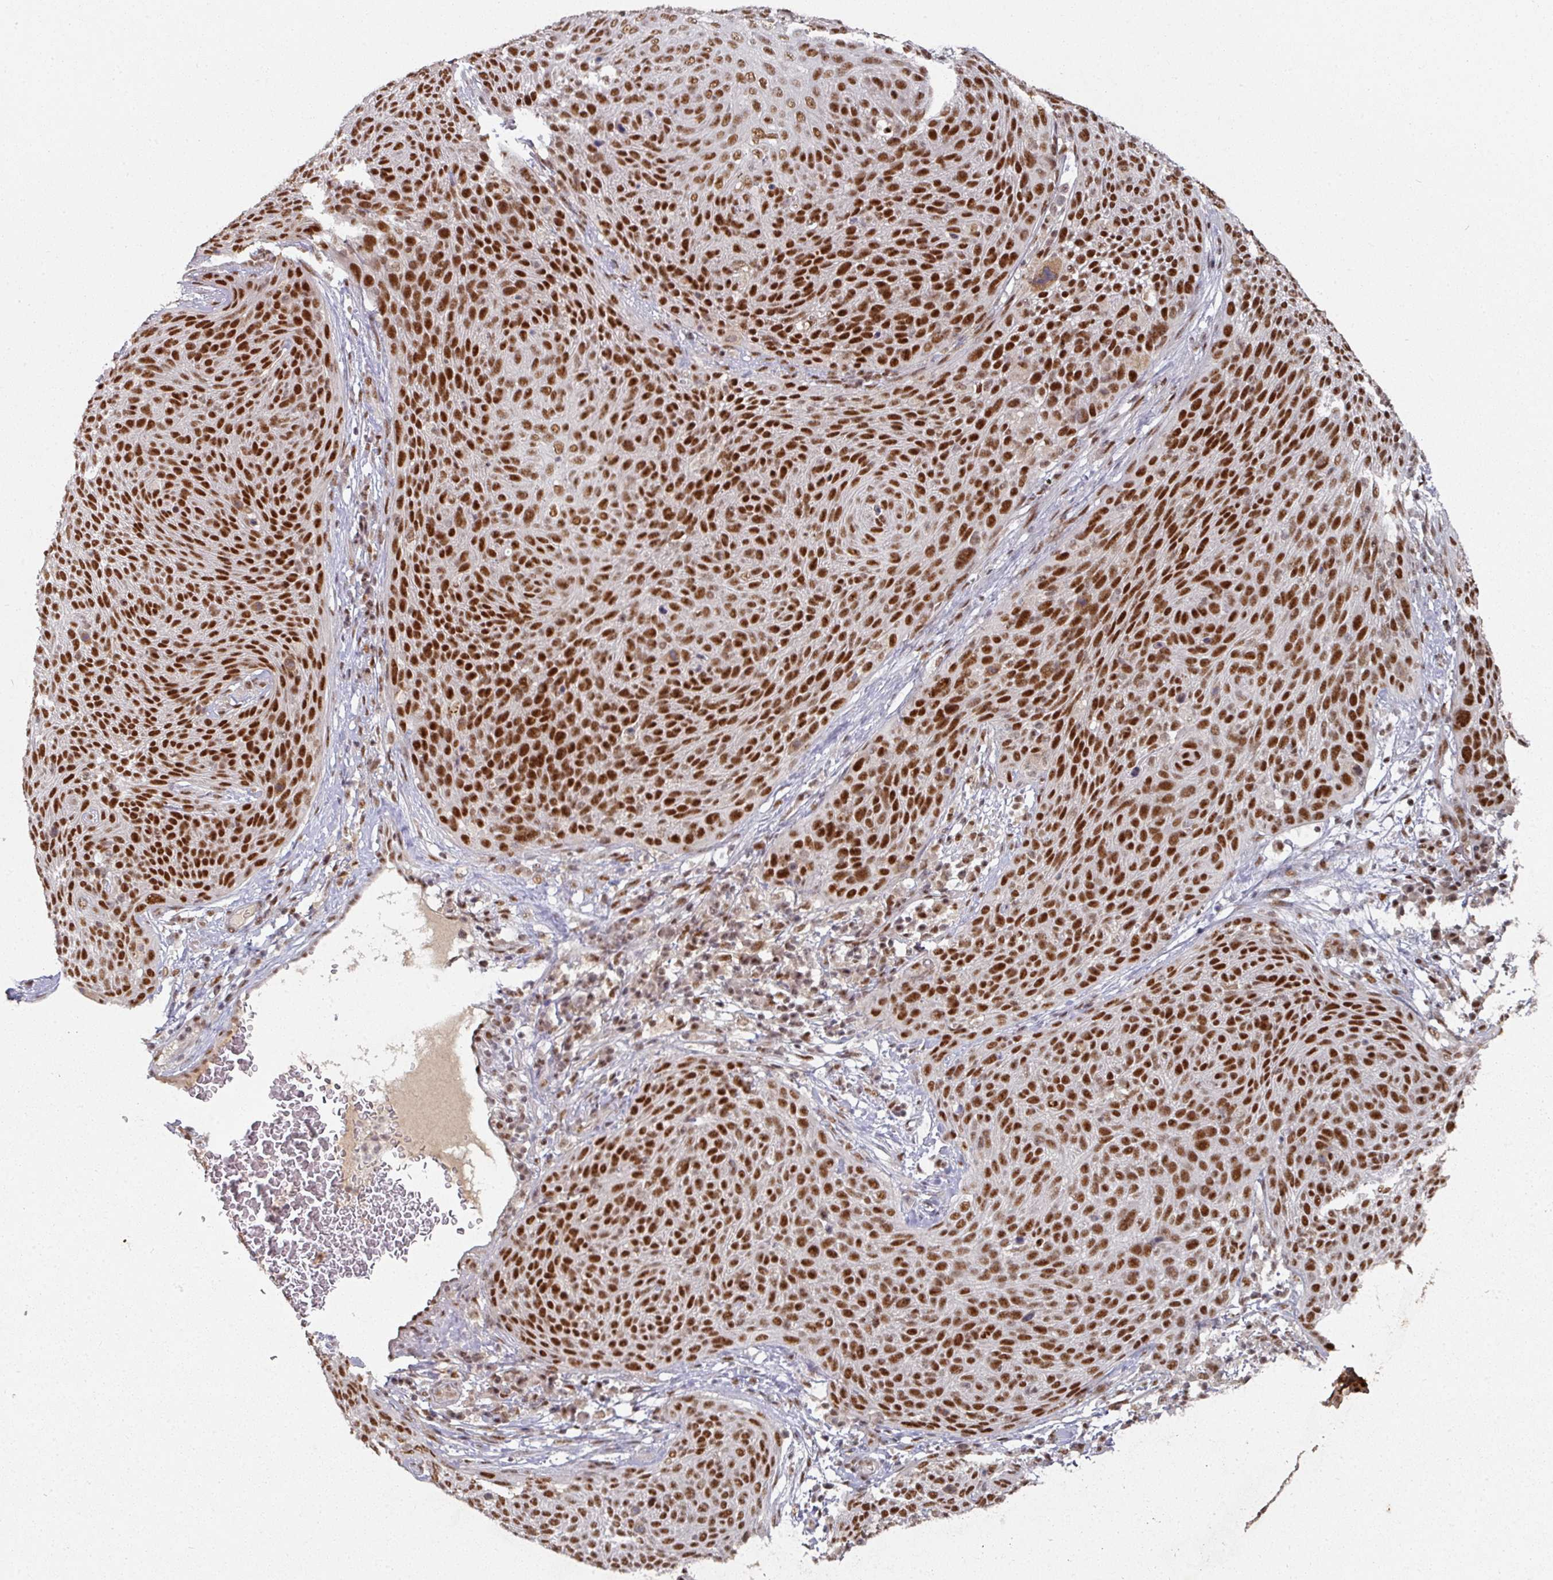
{"staining": {"intensity": "strong", "quantity": ">75%", "location": "nuclear"}, "tissue": "cervical cancer", "cell_type": "Tumor cells", "image_type": "cancer", "snomed": [{"axis": "morphology", "description": "Squamous cell carcinoma, NOS"}, {"axis": "topography", "description": "Cervix"}], "caption": "Immunohistochemistry (IHC) (DAB) staining of human cervical cancer exhibits strong nuclear protein staining in approximately >75% of tumor cells.", "gene": "MEPCE", "patient": {"sex": "female", "age": 31}}